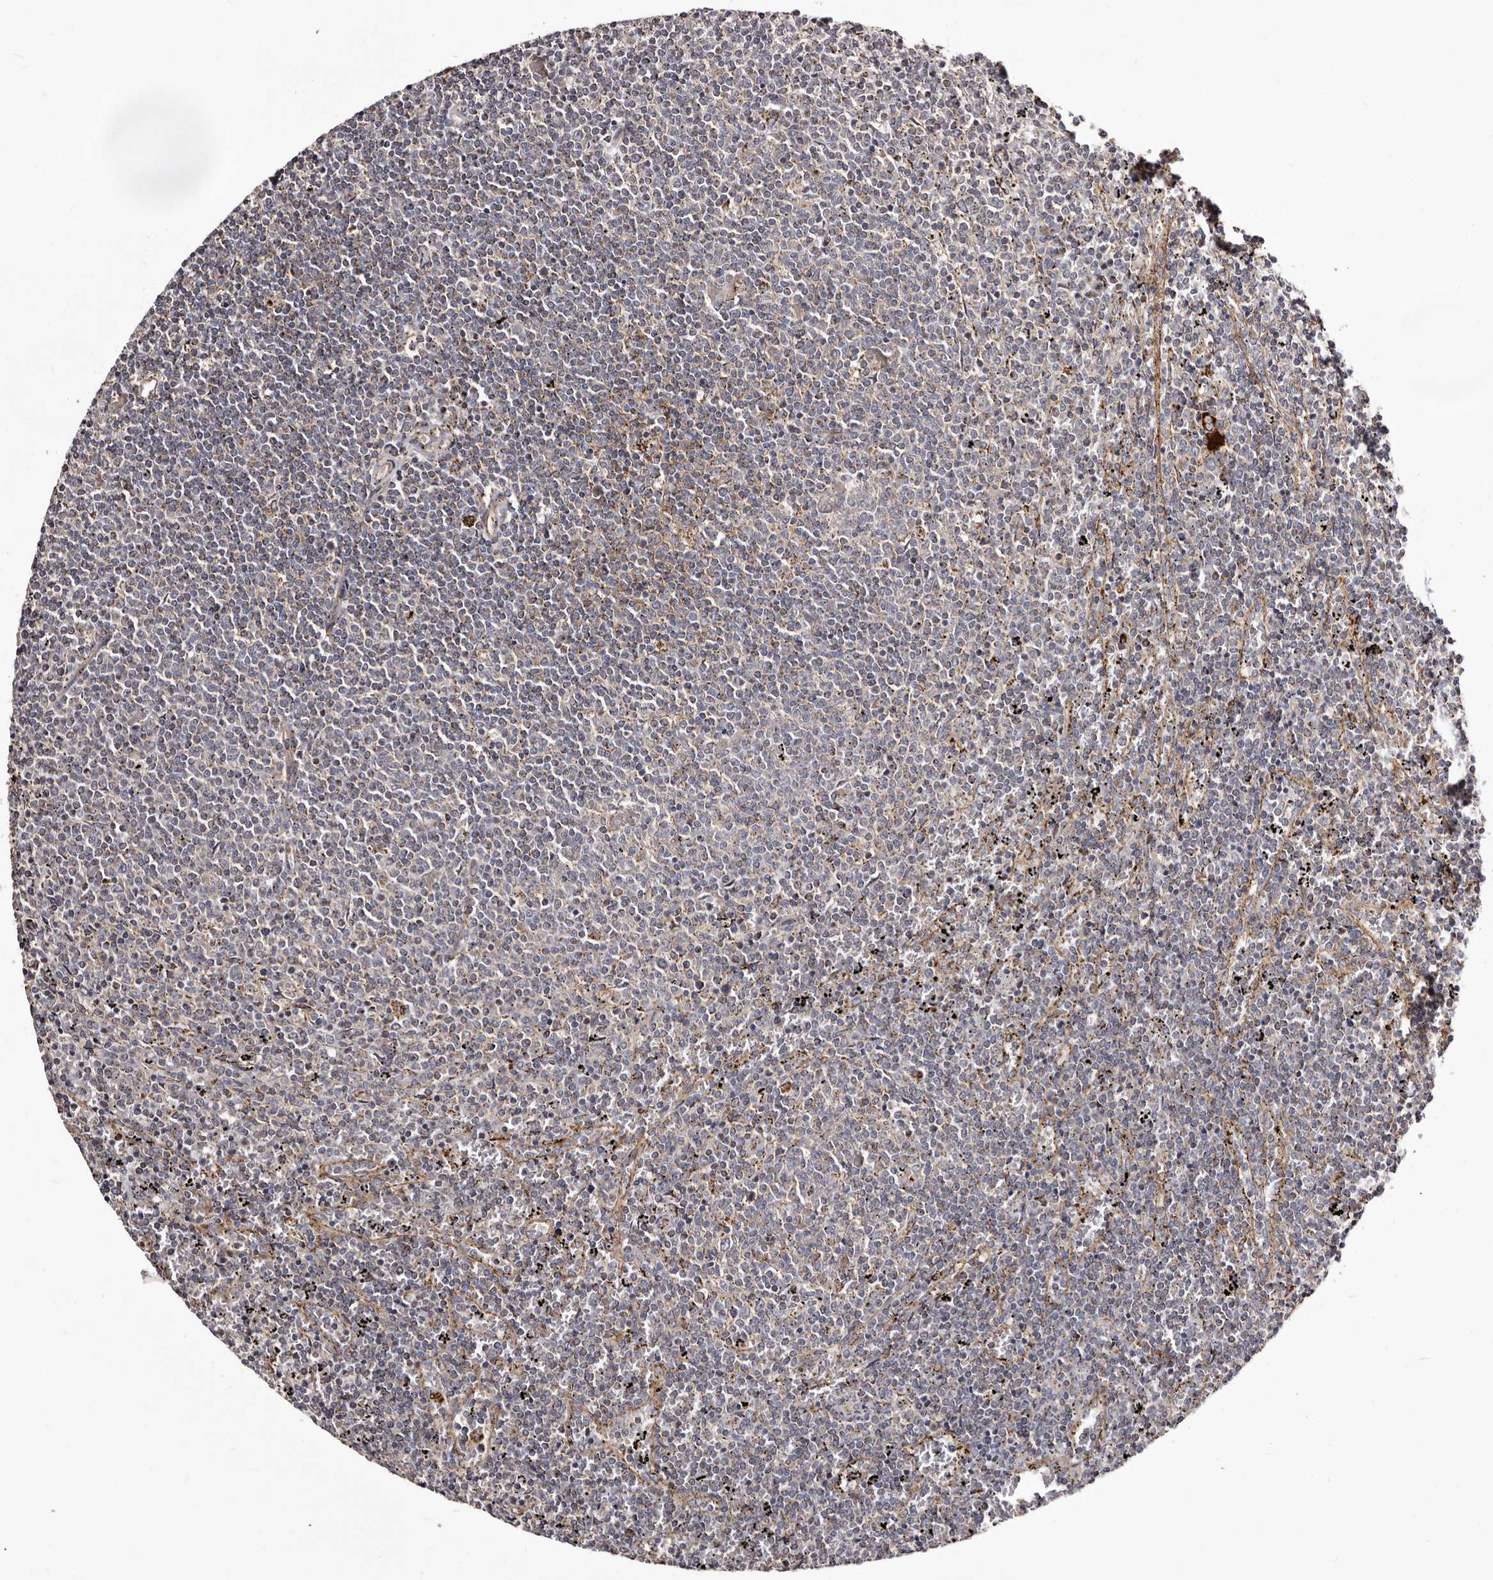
{"staining": {"intensity": "negative", "quantity": "none", "location": "none"}, "tissue": "lymphoma", "cell_type": "Tumor cells", "image_type": "cancer", "snomed": [{"axis": "morphology", "description": "Malignant lymphoma, non-Hodgkin's type, Low grade"}, {"axis": "topography", "description": "Spleen"}], "caption": "Protein analysis of lymphoma shows no significant staining in tumor cells. Brightfield microscopy of immunohistochemistry (IHC) stained with DAB (3,3'-diaminobenzidine) (brown) and hematoxylin (blue), captured at high magnification.", "gene": "LUZP1", "patient": {"sex": "female", "age": 50}}